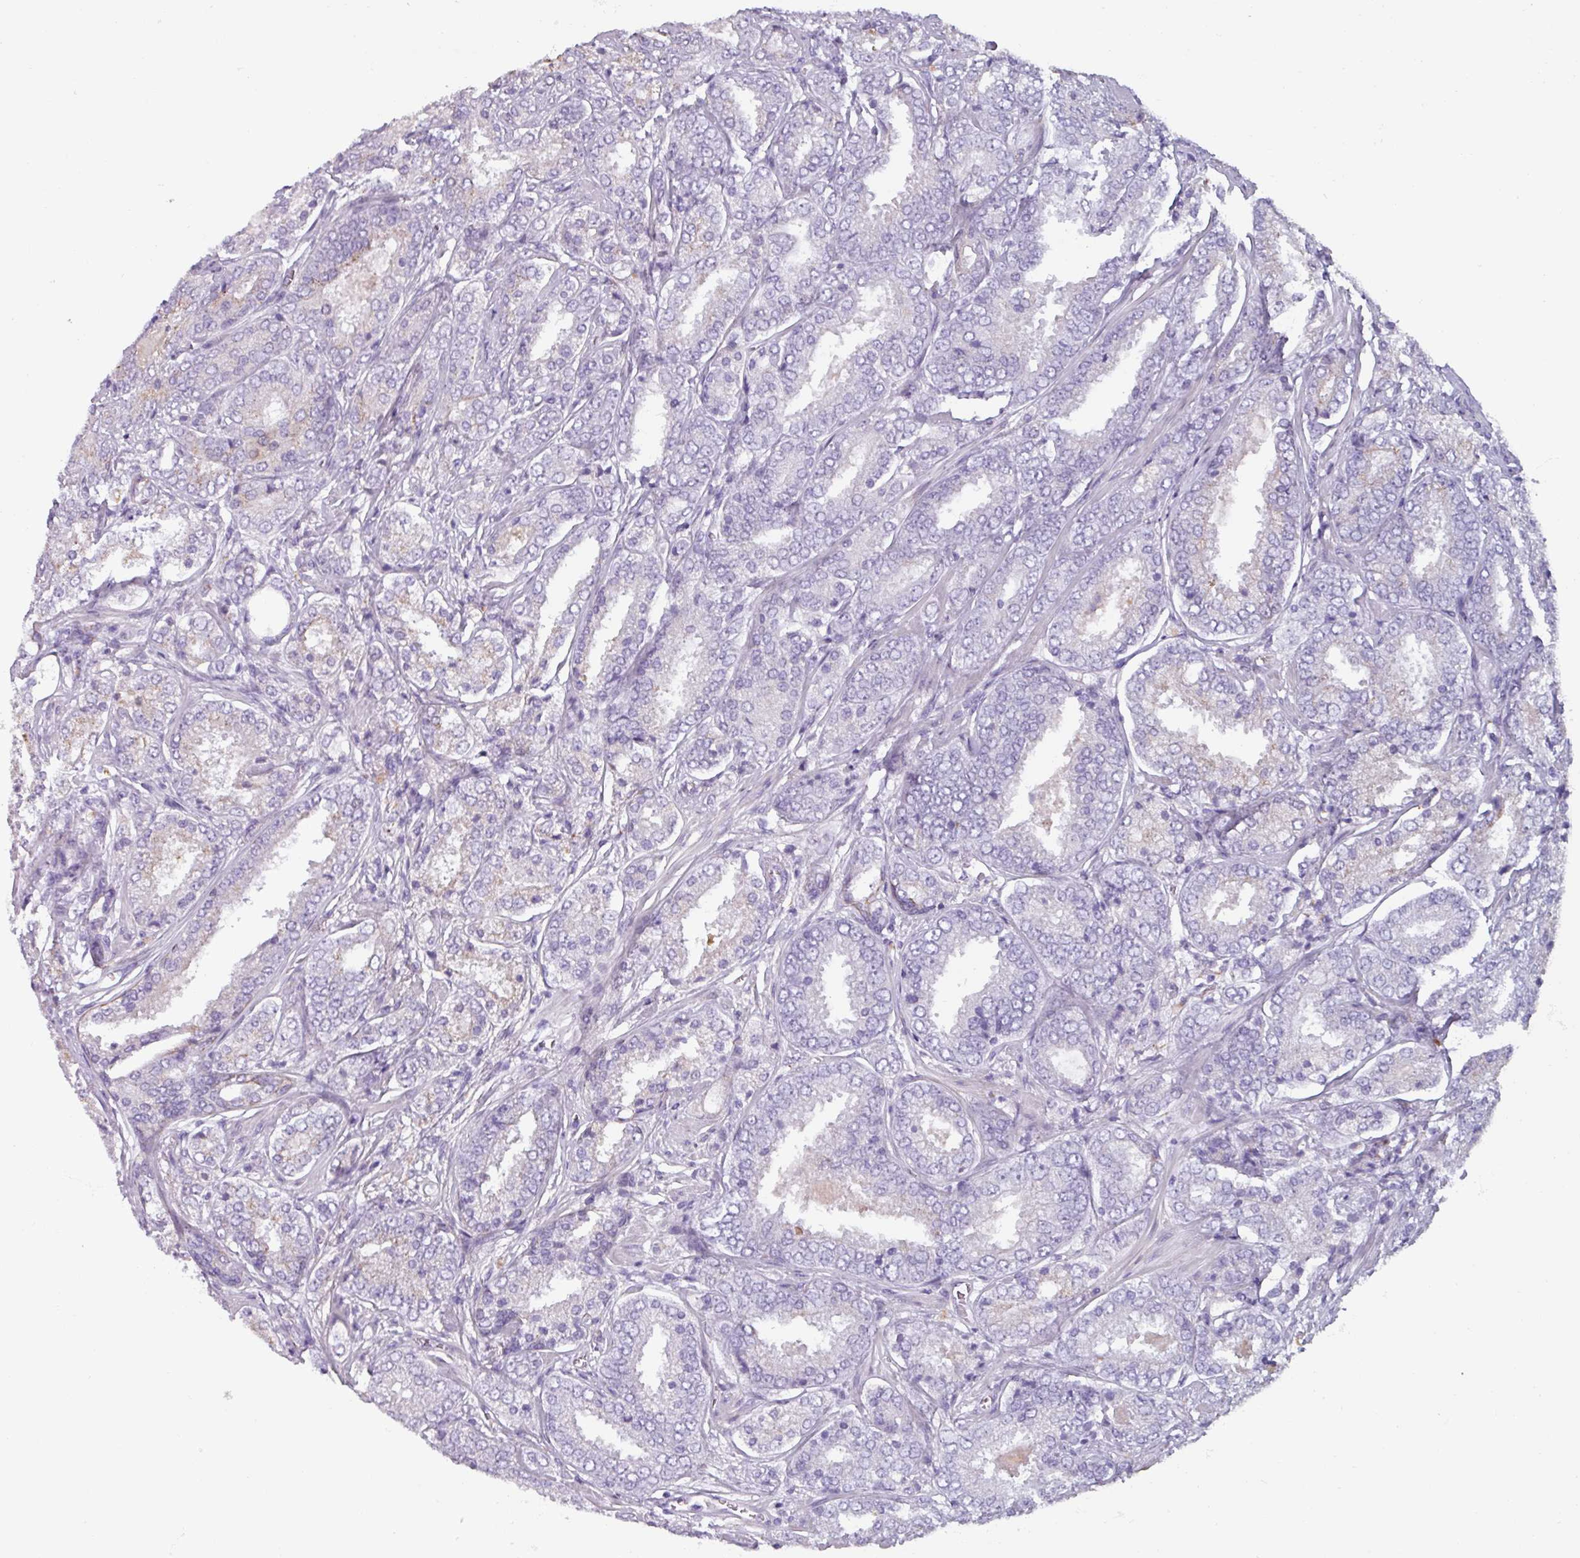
{"staining": {"intensity": "negative", "quantity": "none", "location": "none"}, "tissue": "prostate cancer", "cell_type": "Tumor cells", "image_type": "cancer", "snomed": [{"axis": "morphology", "description": "Adenocarcinoma, High grade"}, {"axis": "topography", "description": "Prostate"}], "caption": "Immunohistochemistry (IHC) histopathology image of prostate cancer stained for a protein (brown), which demonstrates no staining in tumor cells.", "gene": "SPESP1", "patient": {"sex": "male", "age": 63}}